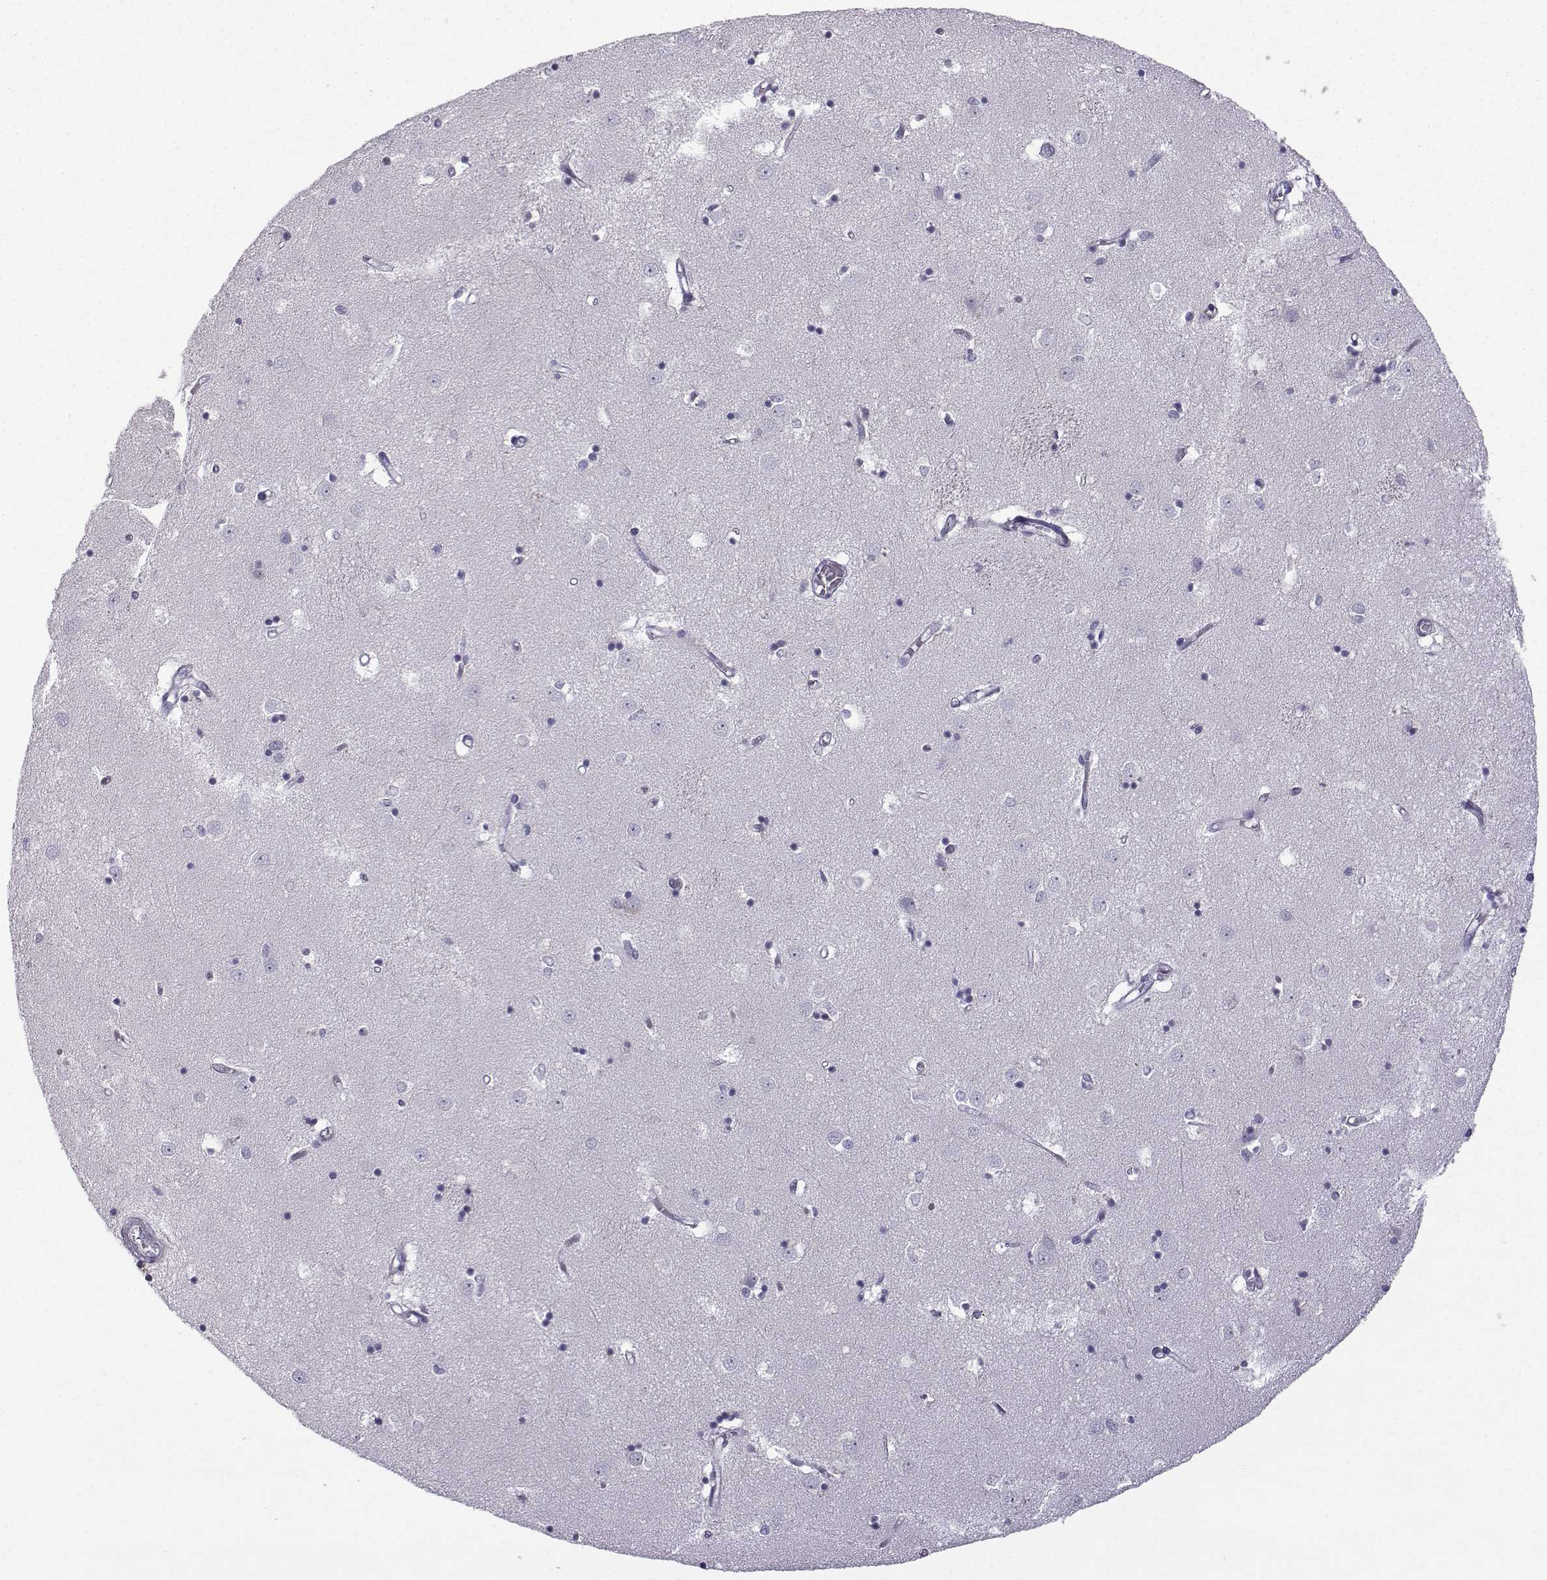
{"staining": {"intensity": "negative", "quantity": "none", "location": "none"}, "tissue": "caudate", "cell_type": "Glial cells", "image_type": "normal", "snomed": [{"axis": "morphology", "description": "Normal tissue, NOS"}, {"axis": "topography", "description": "Lateral ventricle wall"}], "caption": "A high-resolution histopathology image shows immunohistochemistry staining of benign caudate, which exhibits no significant staining in glial cells.", "gene": "ROPN1B", "patient": {"sex": "male", "age": 54}}